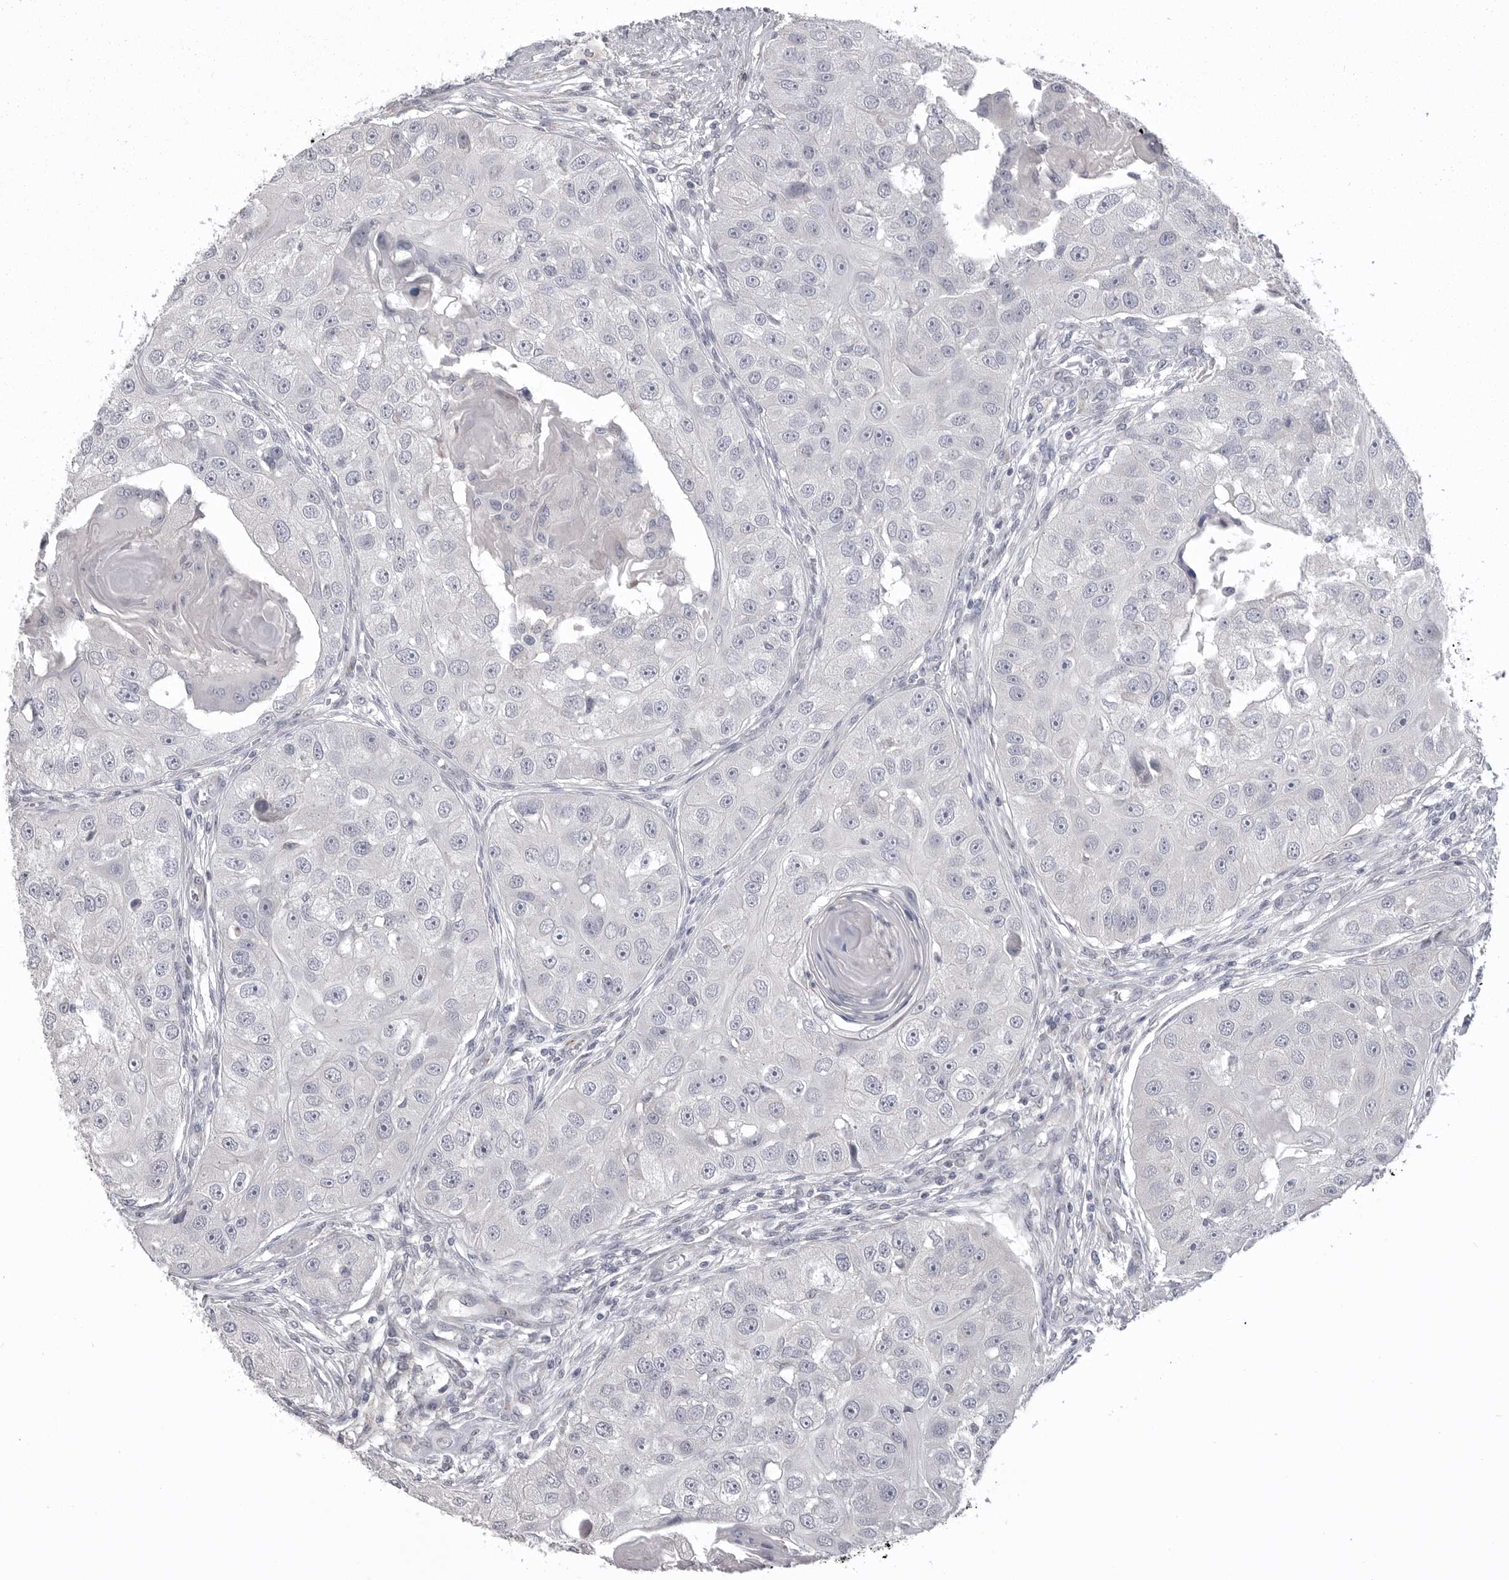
{"staining": {"intensity": "negative", "quantity": "none", "location": "none"}, "tissue": "head and neck cancer", "cell_type": "Tumor cells", "image_type": "cancer", "snomed": [{"axis": "morphology", "description": "Normal tissue, NOS"}, {"axis": "morphology", "description": "Squamous cell carcinoma, NOS"}, {"axis": "topography", "description": "Skeletal muscle"}, {"axis": "topography", "description": "Head-Neck"}], "caption": "Tumor cells are negative for protein expression in human head and neck squamous cell carcinoma.", "gene": "SERPING1", "patient": {"sex": "male", "age": 51}}